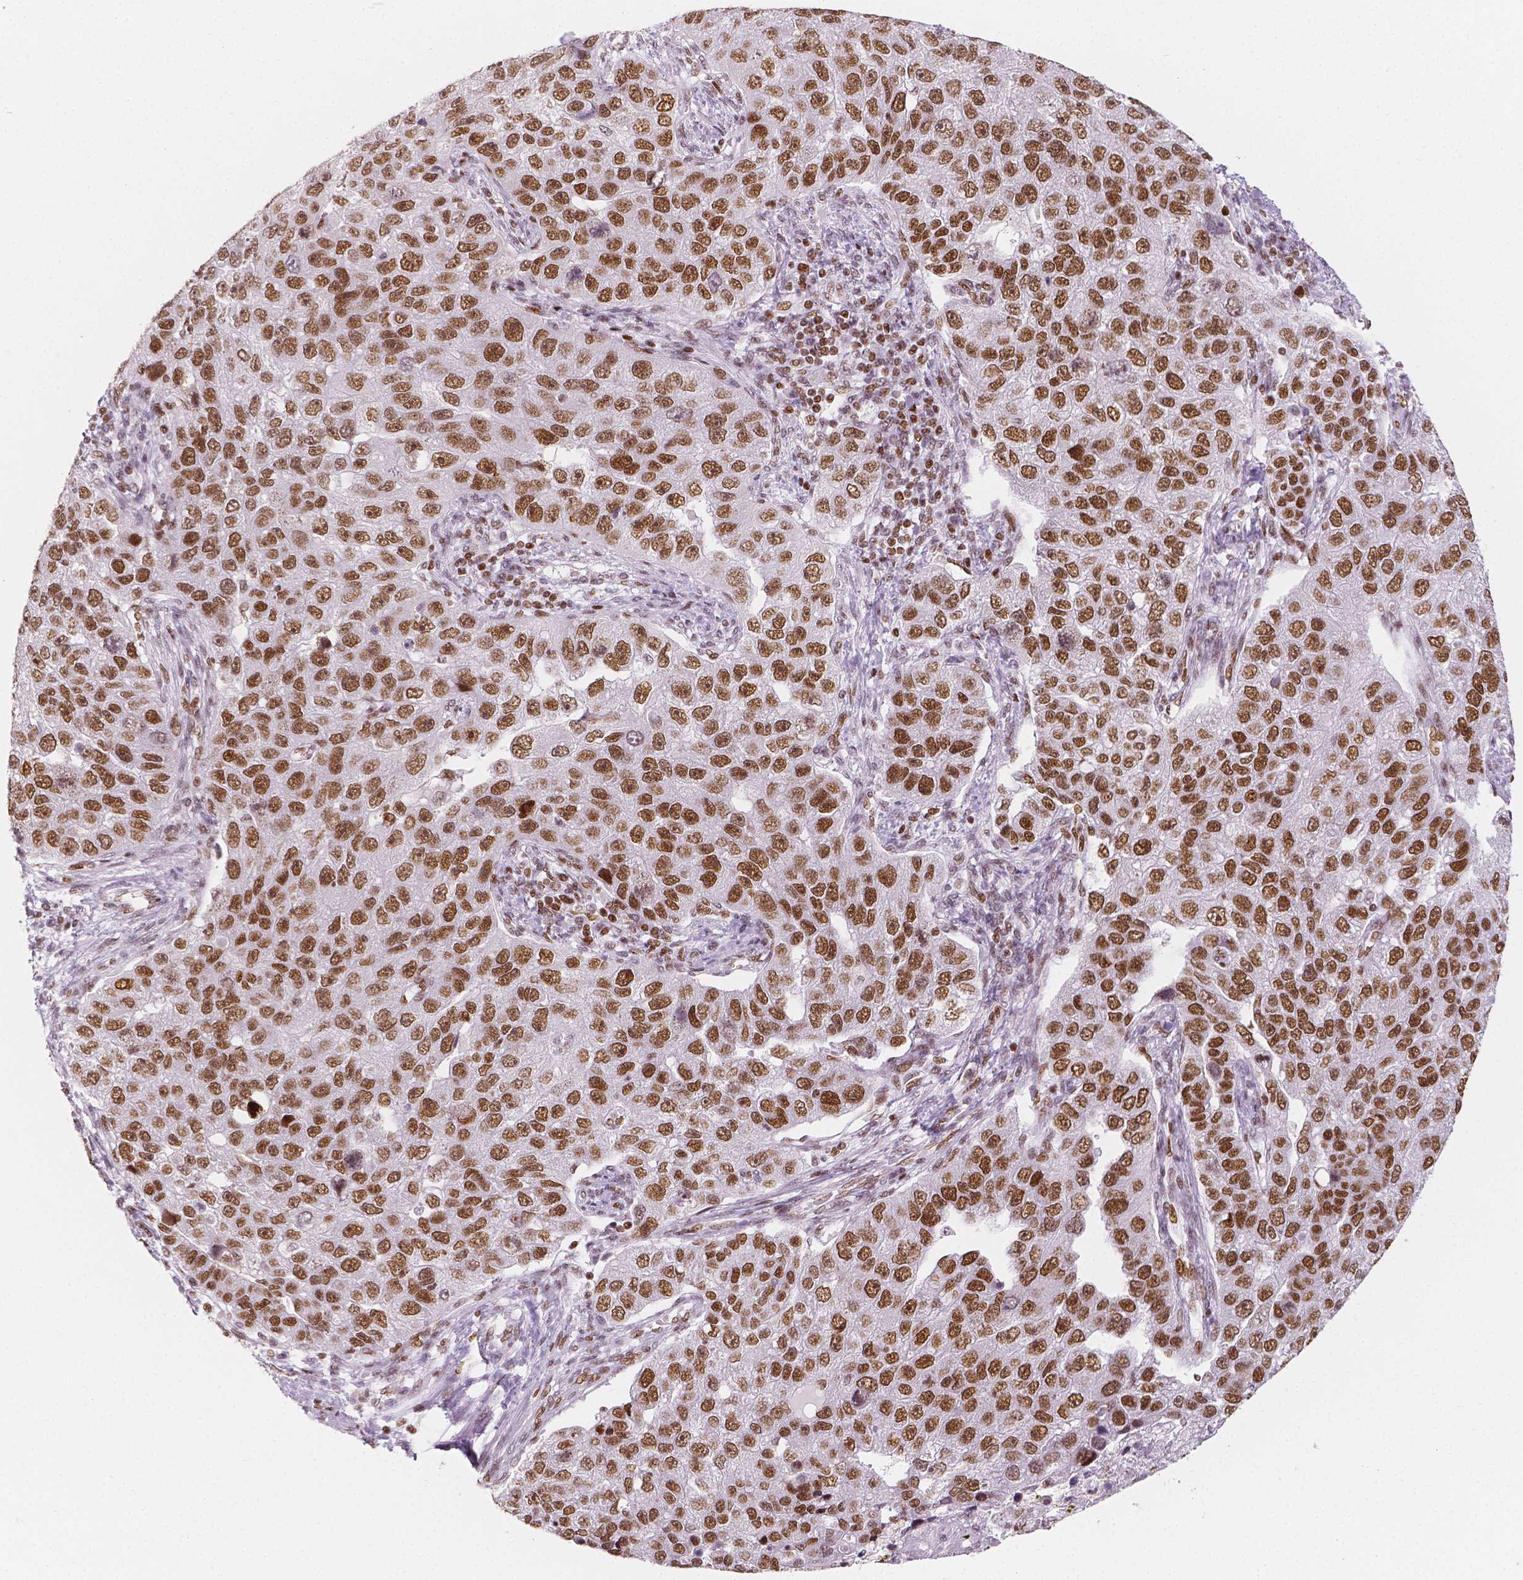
{"staining": {"intensity": "strong", "quantity": ">75%", "location": "nuclear"}, "tissue": "pancreatic cancer", "cell_type": "Tumor cells", "image_type": "cancer", "snomed": [{"axis": "morphology", "description": "Adenocarcinoma, NOS"}, {"axis": "topography", "description": "Pancreas"}], "caption": "Human pancreatic cancer (adenocarcinoma) stained for a protein (brown) demonstrates strong nuclear positive staining in about >75% of tumor cells.", "gene": "HDAC1", "patient": {"sex": "female", "age": 61}}